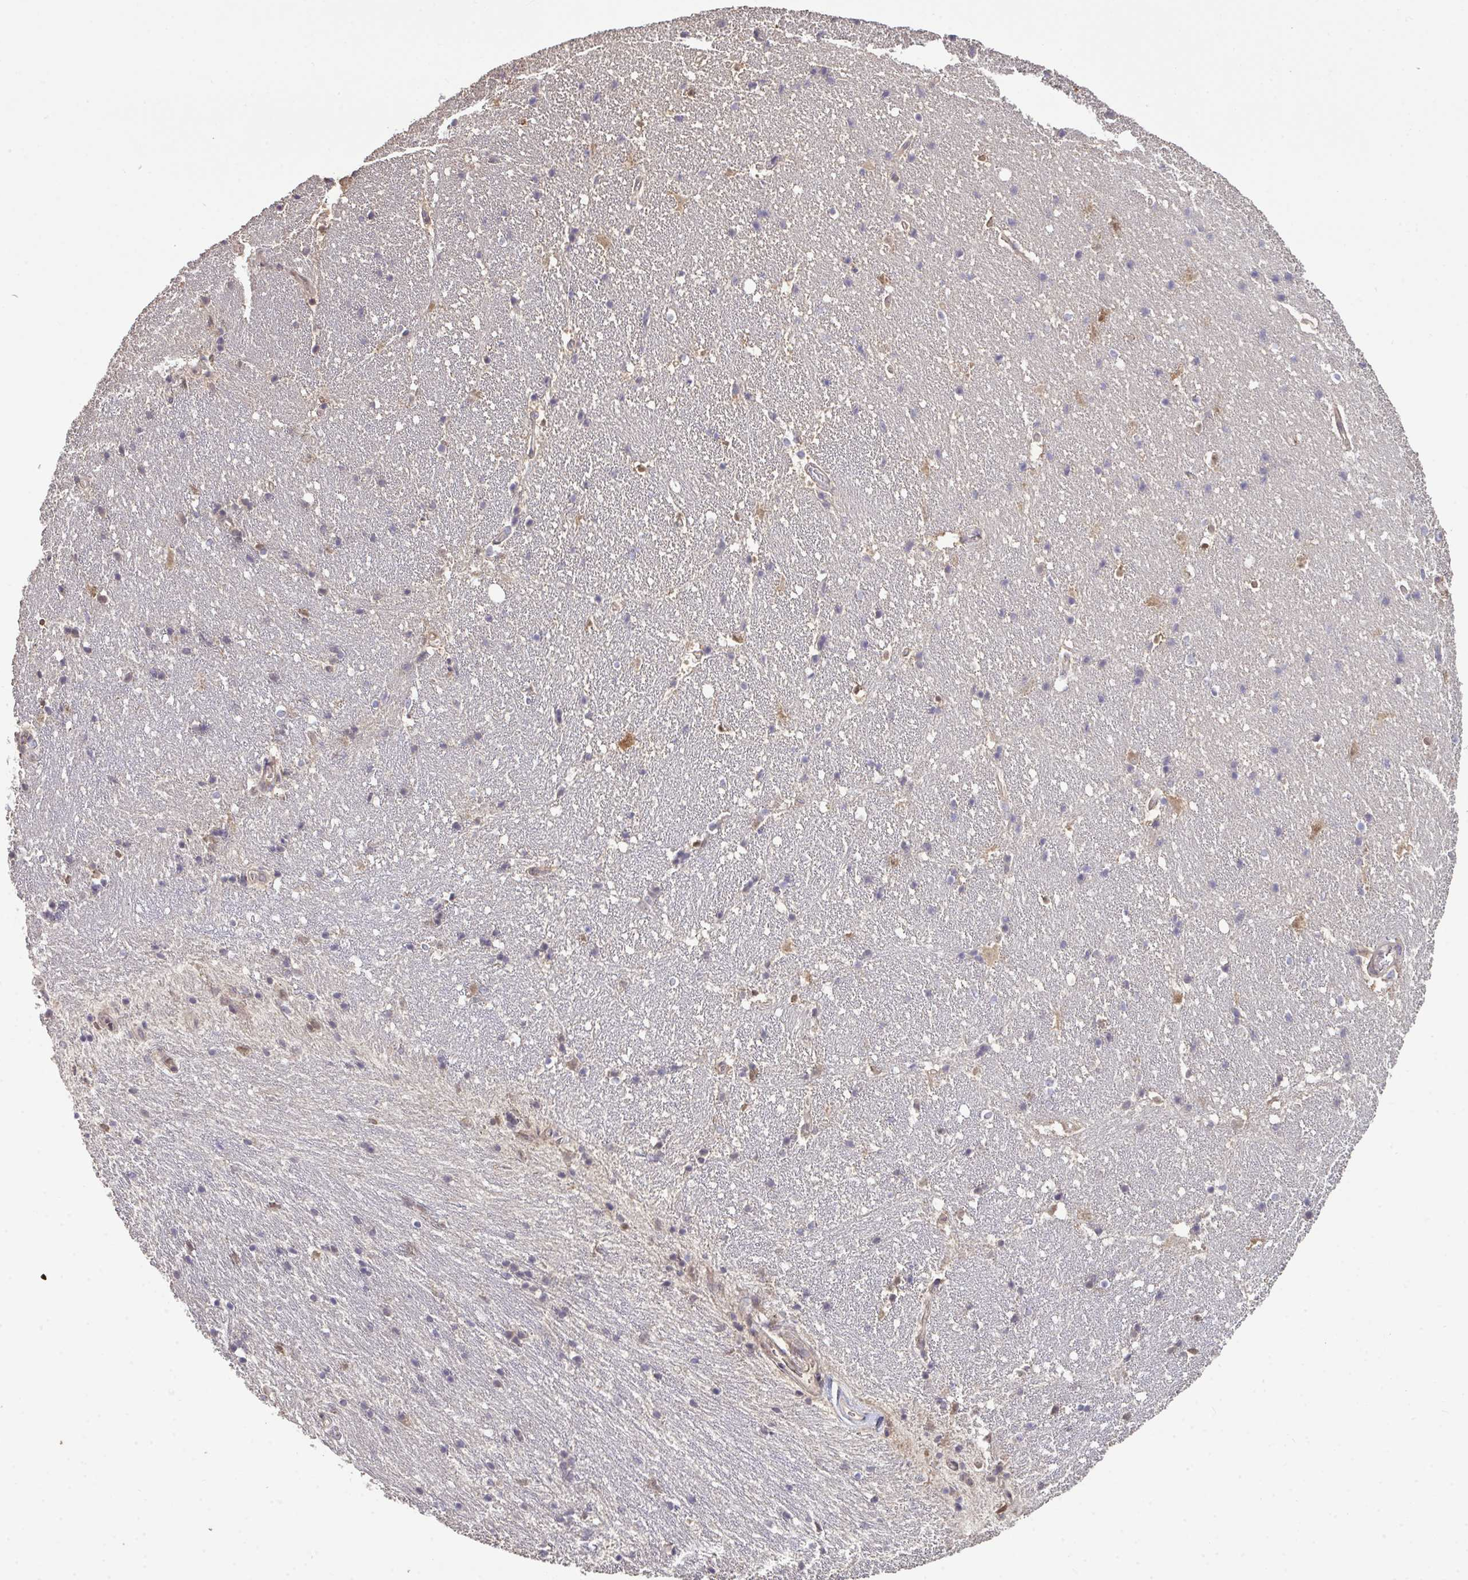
{"staining": {"intensity": "negative", "quantity": "none", "location": "none"}, "tissue": "hippocampus", "cell_type": "Glial cells", "image_type": "normal", "snomed": [{"axis": "morphology", "description": "Normal tissue, NOS"}, {"axis": "topography", "description": "Hippocampus"}], "caption": "This is an immunohistochemistry micrograph of benign hippocampus. There is no staining in glial cells.", "gene": "SETD7", "patient": {"sex": "male", "age": 63}}